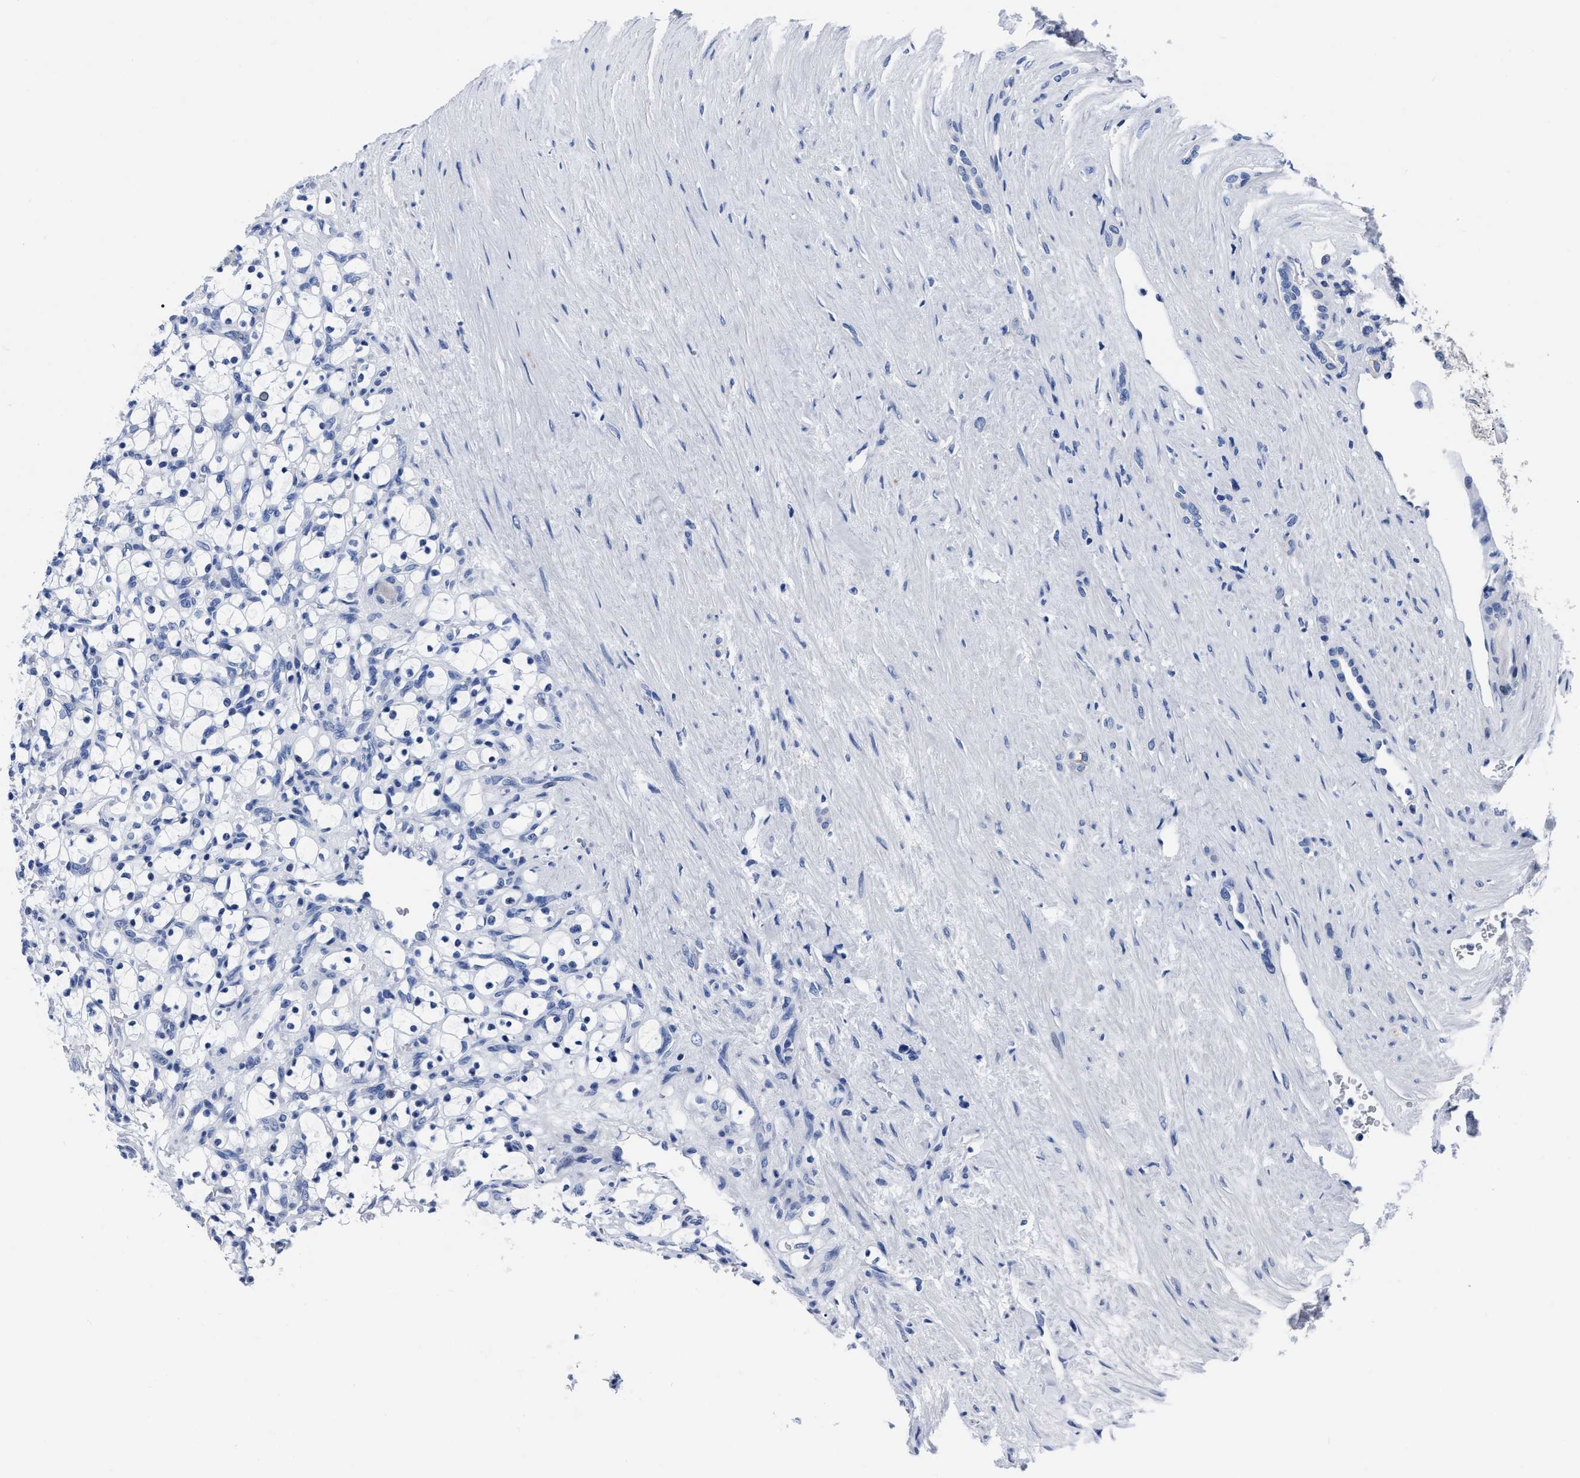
{"staining": {"intensity": "negative", "quantity": "none", "location": "none"}, "tissue": "renal cancer", "cell_type": "Tumor cells", "image_type": "cancer", "snomed": [{"axis": "morphology", "description": "Adenocarcinoma, NOS"}, {"axis": "topography", "description": "Kidney"}], "caption": "Adenocarcinoma (renal) was stained to show a protein in brown. There is no significant staining in tumor cells. (Brightfield microscopy of DAB (3,3'-diaminobenzidine) IHC at high magnification).", "gene": "MOV10L1", "patient": {"sex": "female", "age": 69}}